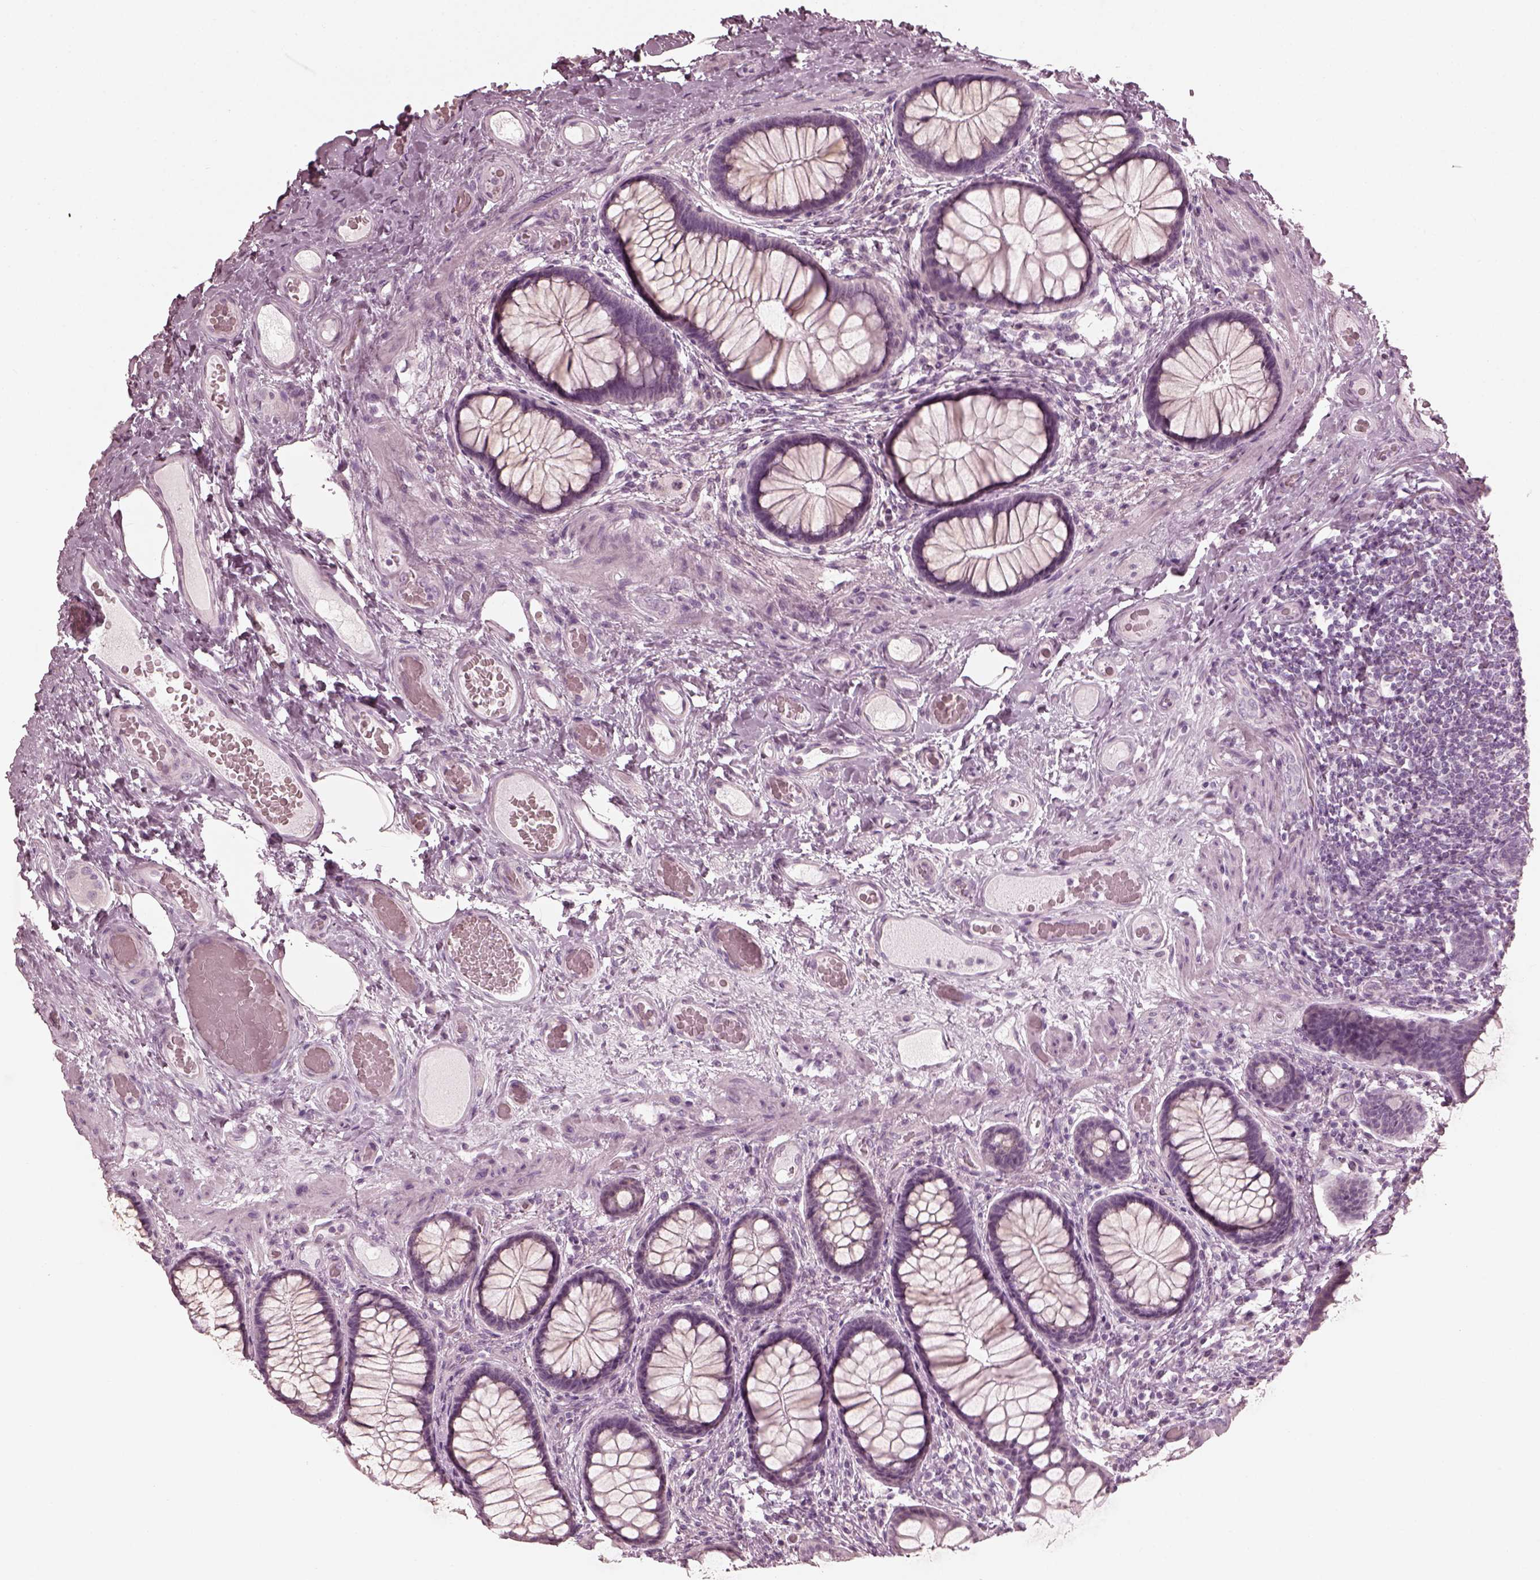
{"staining": {"intensity": "negative", "quantity": "none", "location": "none"}, "tissue": "colon", "cell_type": "Endothelial cells", "image_type": "normal", "snomed": [{"axis": "morphology", "description": "Normal tissue, NOS"}, {"axis": "topography", "description": "Colon"}], "caption": "IHC of benign colon exhibits no expression in endothelial cells.", "gene": "SAXO2", "patient": {"sex": "female", "age": 65}}